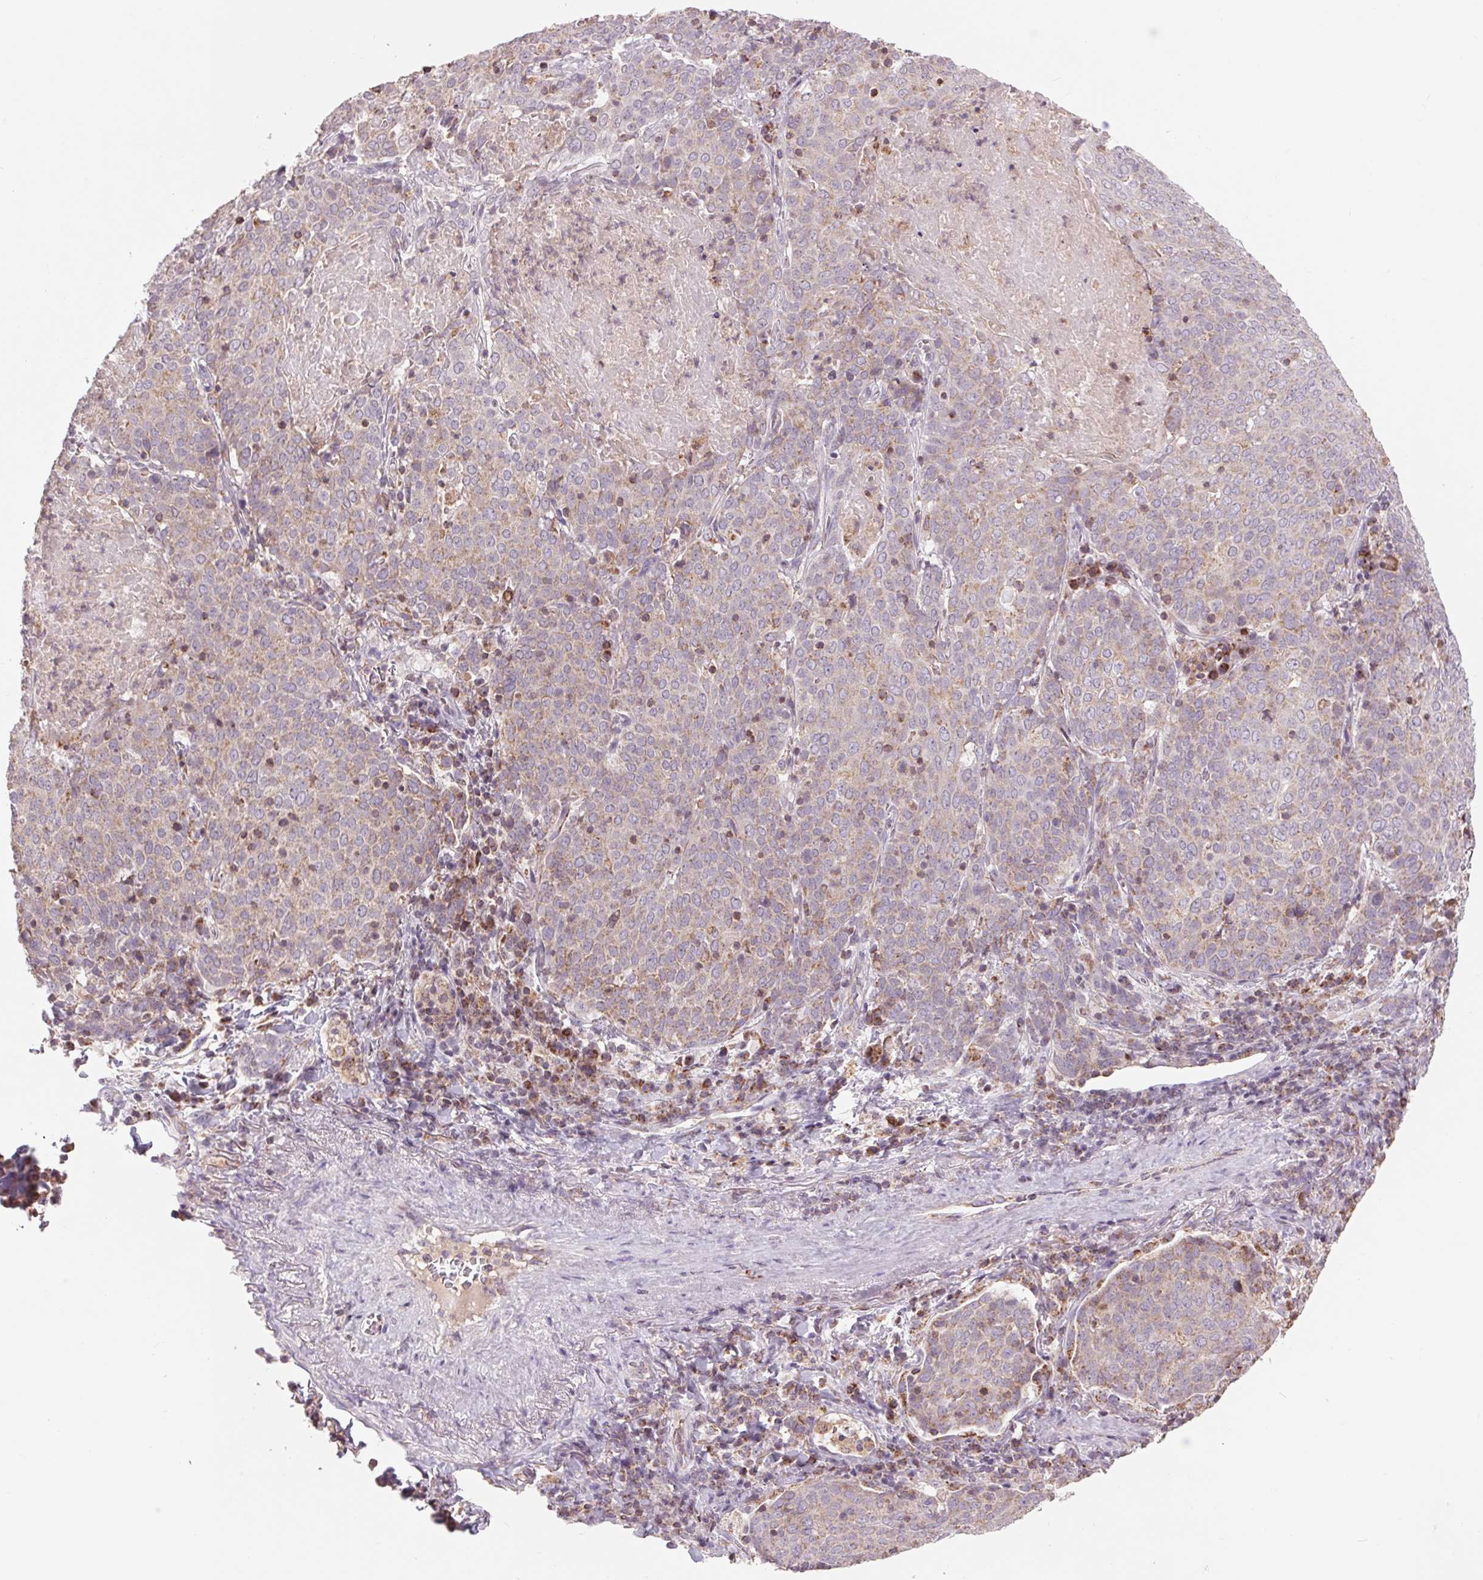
{"staining": {"intensity": "weak", "quantity": "25%-75%", "location": "cytoplasmic/membranous"}, "tissue": "lung cancer", "cell_type": "Tumor cells", "image_type": "cancer", "snomed": [{"axis": "morphology", "description": "Squamous cell carcinoma, NOS"}, {"axis": "topography", "description": "Lung"}], "caption": "IHC photomicrograph of lung cancer stained for a protein (brown), which shows low levels of weak cytoplasmic/membranous staining in about 25%-75% of tumor cells.", "gene": "COX6A1", "patient": {"sex": "male", "age": 82}}